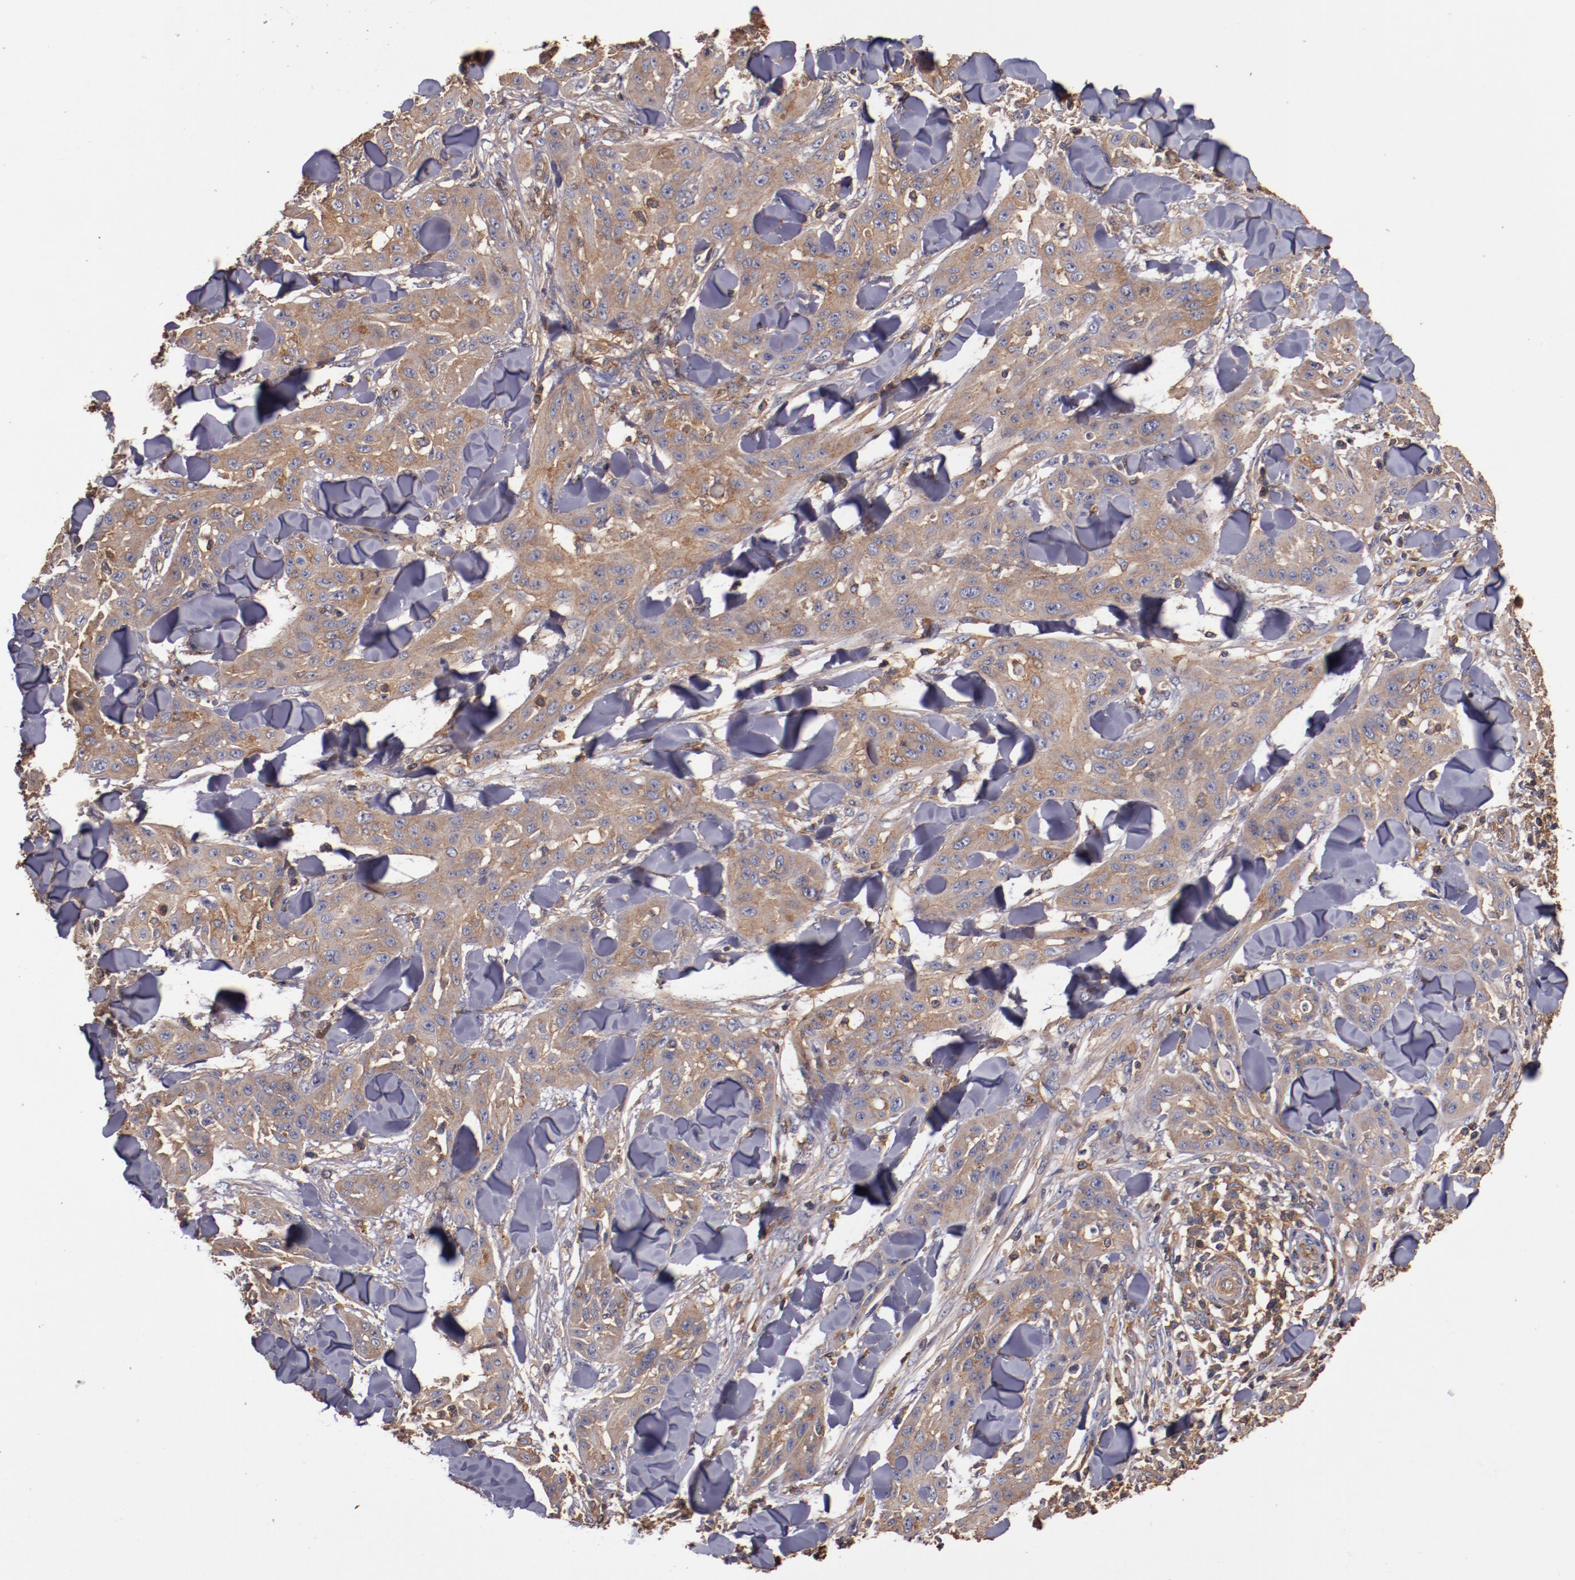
{"staining": {"intensity": "moderate", "quantity": ">75%", "location": "cytoplasmic/membranous"}, "tissue": "skin cancer", "cell_type": "Tumor cells", "image_type": "cancer", "snomed": [{"axis": "morphology", "description": "Squamous cell carcinoma, NOS"}, {"axis": "topography", "description": "Skin"}], "caption": "A micrograph of skin squamous cell carcinoma stained for a protein displays moderate cytoplasmic/membranous brown staining in tumor cells.", "gene": "TMOD3", "patient": {"sex": "male", "age": 24}}